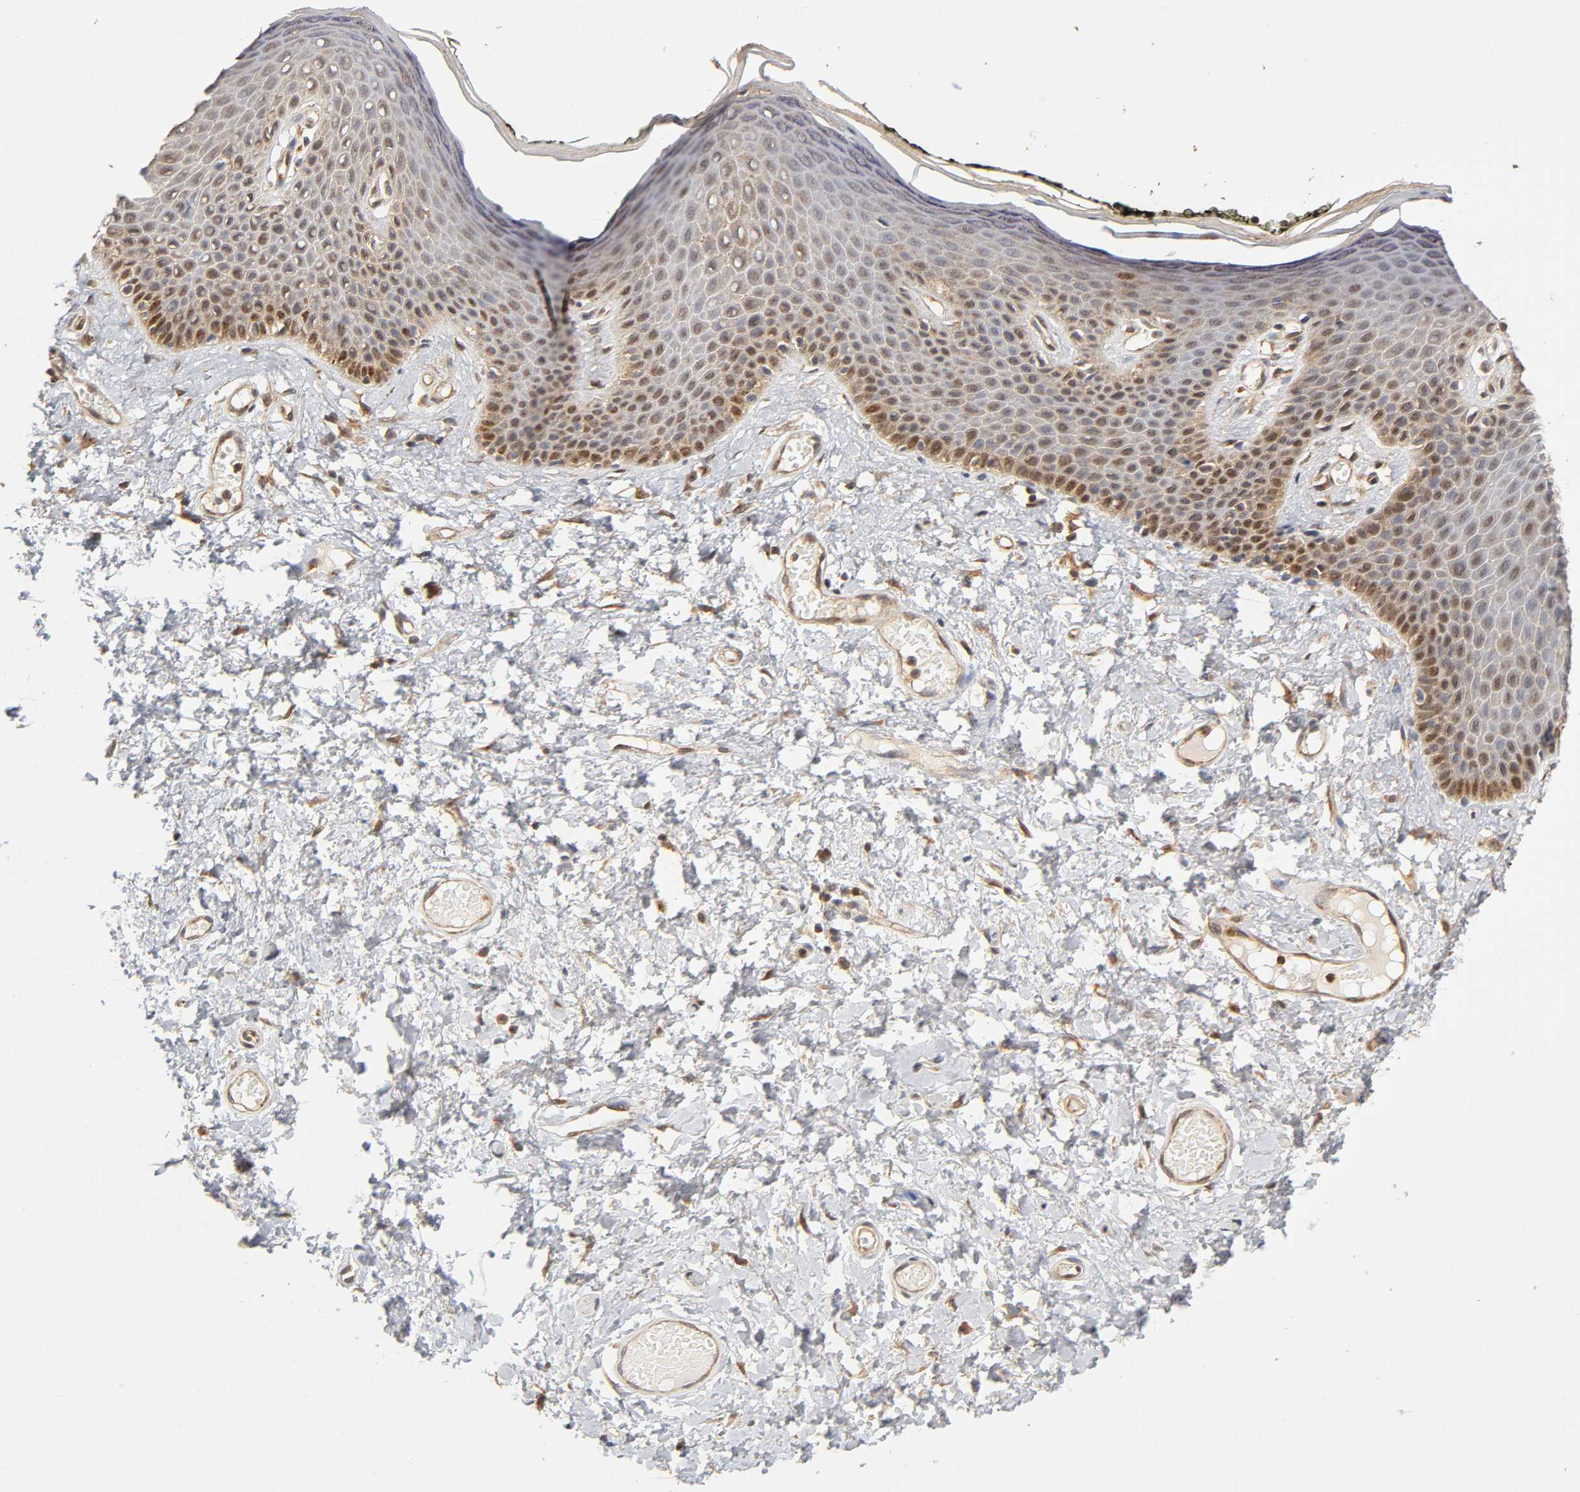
{"staining": {"intensity": "moderate", "quantity": "25%-75%", "location": "cytoplasmic/membranous,nuclear"}, "tissue": "skin", "cell_type": "Epidermal cells", "image_type": "normal", "snomed": [{"axis": "morphology", "description": "Normal tissue, NOS"}, {"axis": "morphology", "description": "Inflammation, NOS"}, {"axis": "topography", "description": "Vulva"}], "caption": "This is an image of immunohistochemistry staining of normal skin, which shows moderate expression in the cytoplasmic/membranous,nuclear of epidermal cells.", "gene": "PAFAH1B1", "patient": {"sex": "female", "age": 84}}